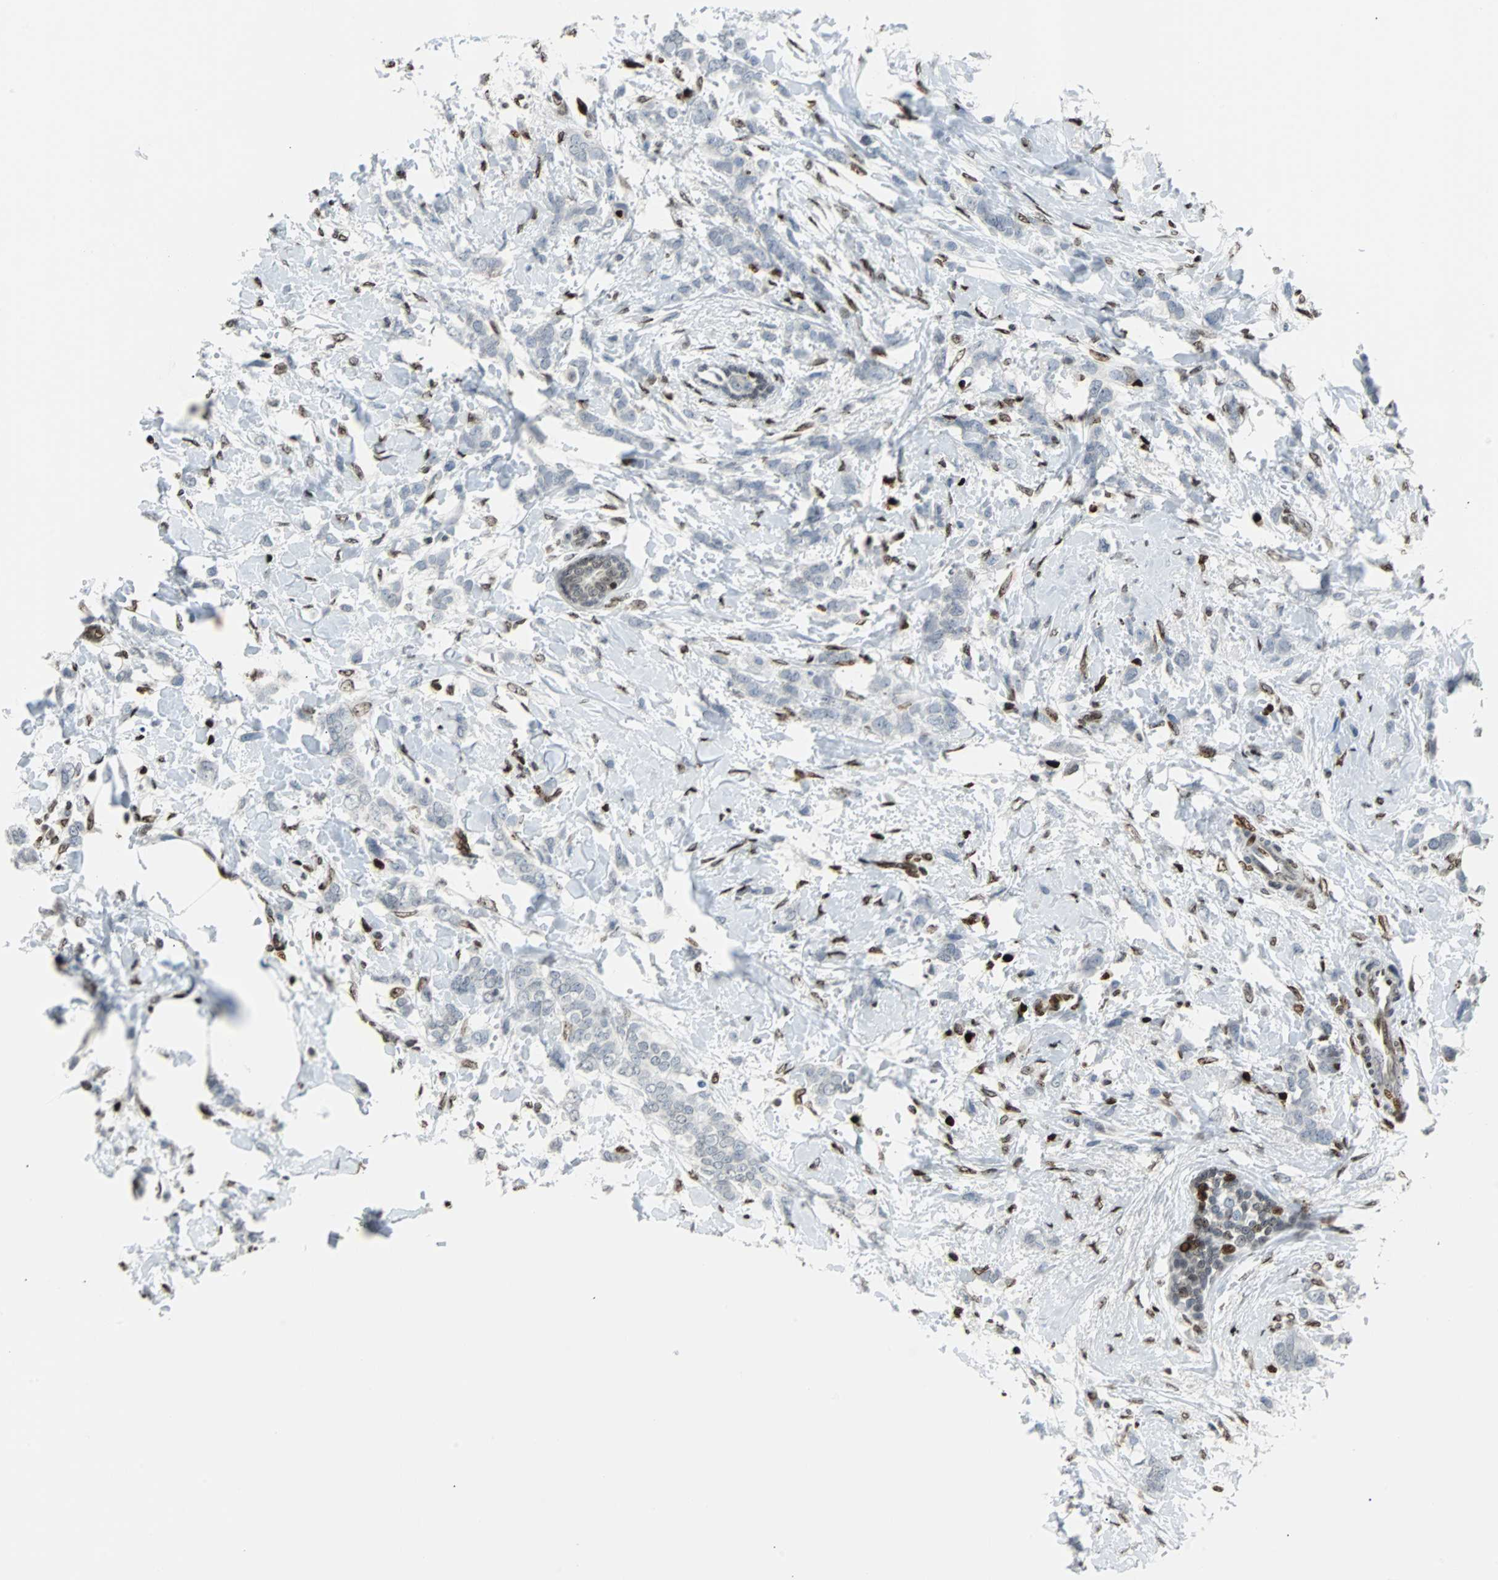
{"staining": {"intensity": "negative", "quantity": "none", "location": "none"}, "tissue": "breast cancer", "cell_type": "Tumor cells", "image_type": "cancer", "snomed": [{"axis": "morphology", "description": "Lobular carcinoma, in situ"}, {"axis": "morphology", "description": "Lobular carcinoma"}, {"axis": "topography", "description": "Breast"}], "caption": "This is an IHC photomicrograph of lobular carcinoma in situ (breast). There is no expression in tumor cells.", "gene": "ZNF131", "patient": {"sex": "female", "age": 41}}